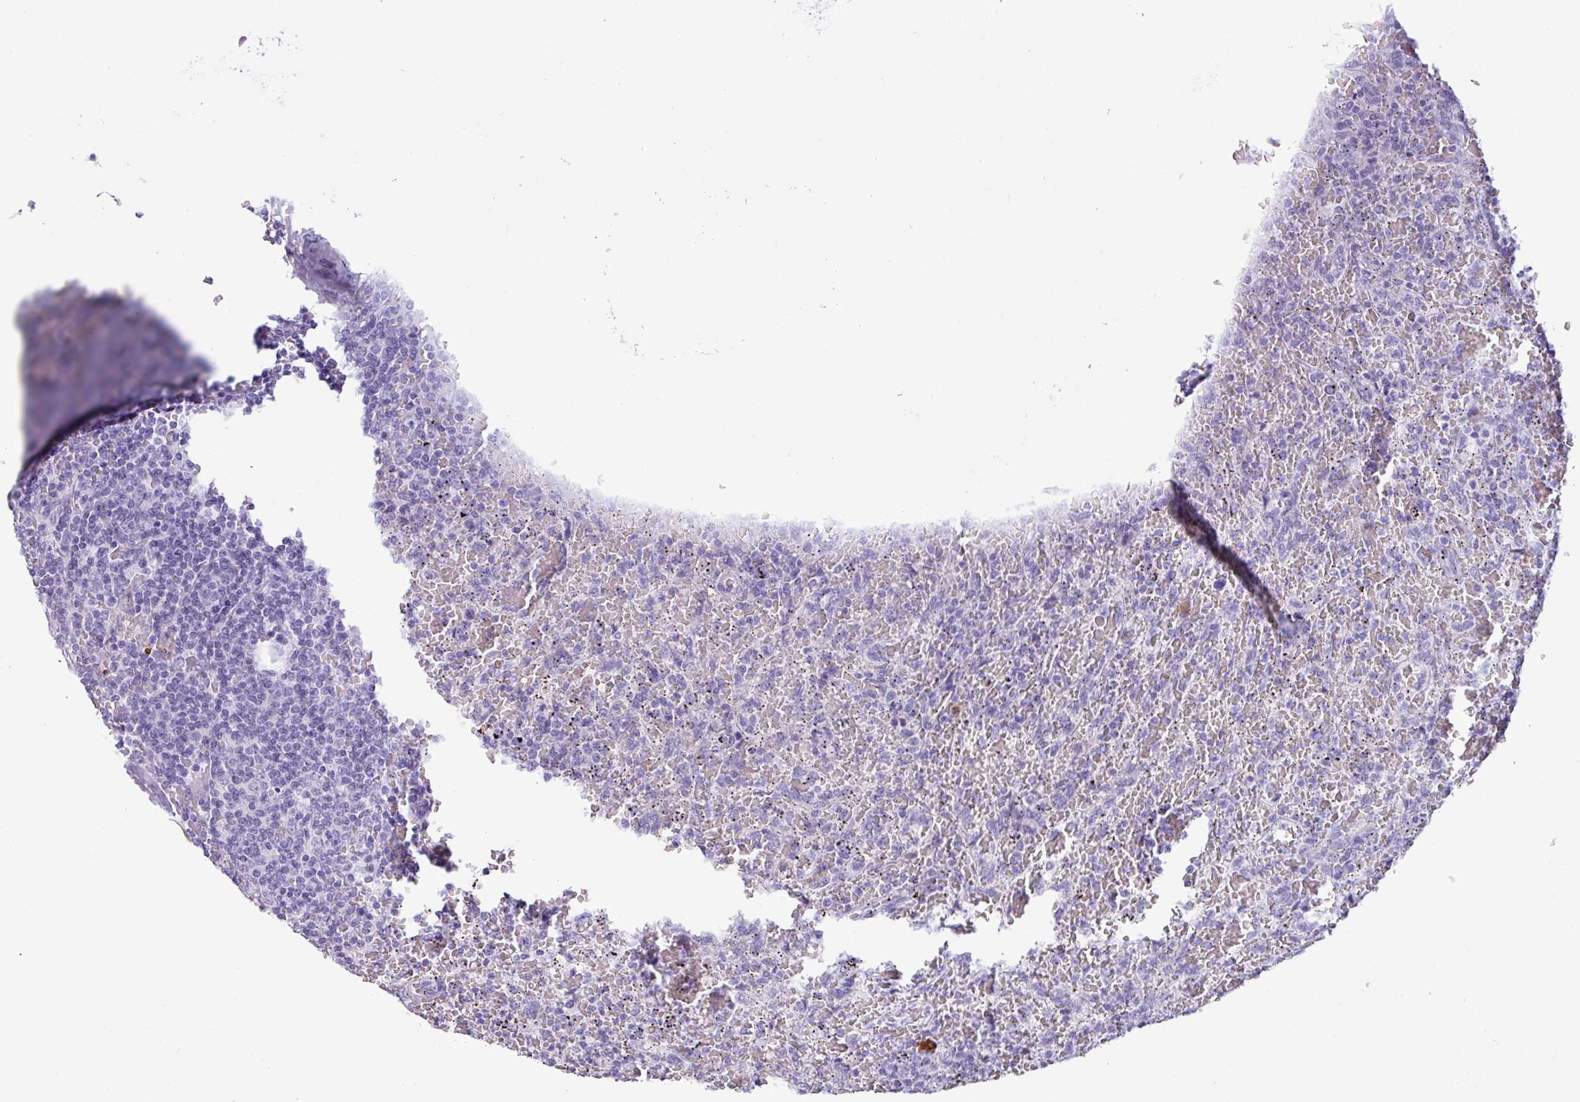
{"staining": {"intensity": "negative", "quantity": "none", "location": "none"}, "tissue": "lymphoma", "cell_type": "Tumor cells", "image_type": "cancer", "snomed": [{"axis": "morphology", "description": "Malignant lymphoma, non-Hodgkin's type, Low grade"}, {"axis": "topography", "description": "Spleen"}], "caption": "Immunohistochemistry (IHC) of human low-grade malignant lymphoma, non-Hodgkin's type demonstrates no positivity in tumor cells.", "gene": "STIMATE", "patient": {"sex": "female", "age": 64}}